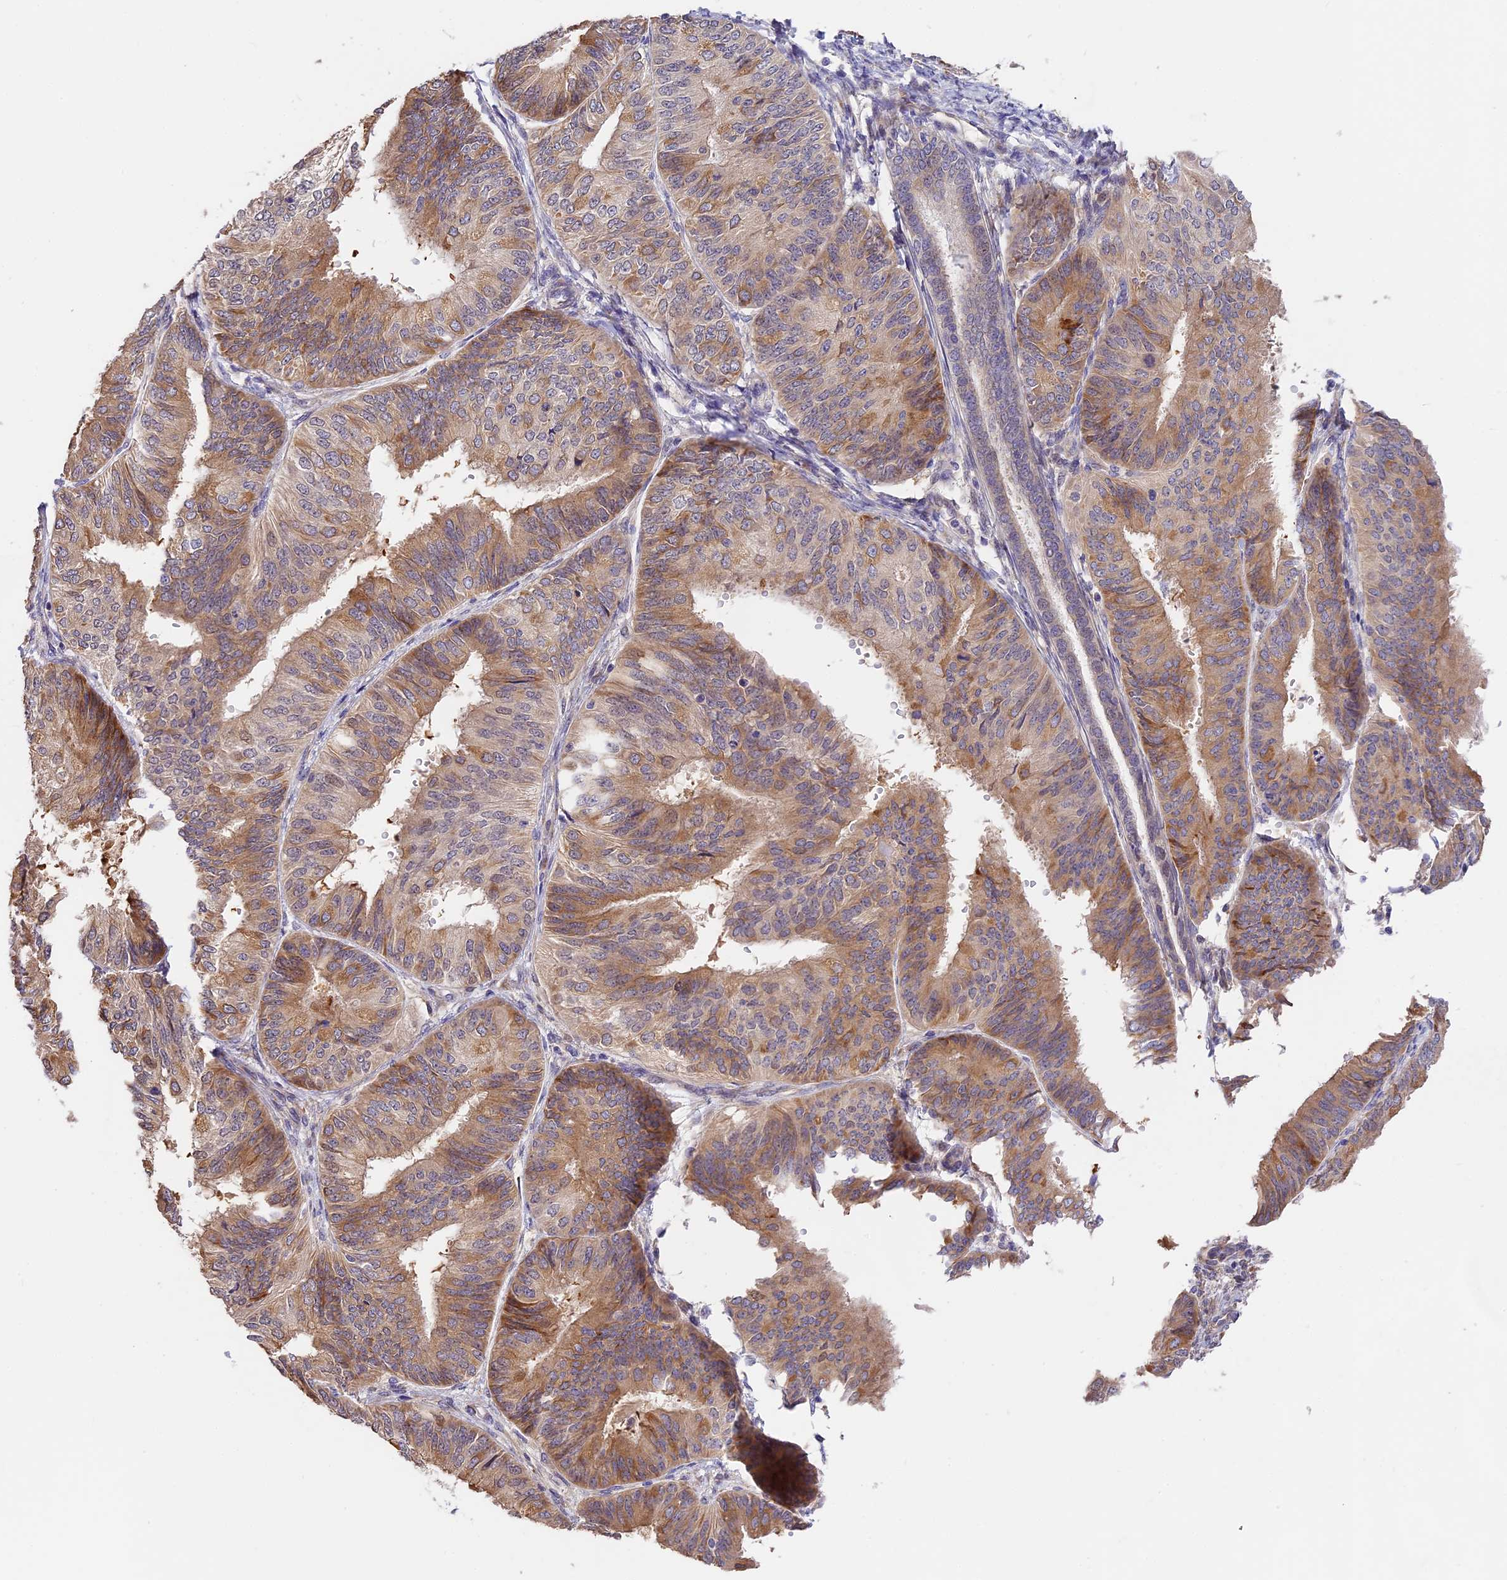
{"staining": {"intensity": "moderate", "quantity": ">75%", "location": "cytoplasmic/membranous"}, "tissue": "endometrial cancer", "cell_type": "Tumor cells", "image_type": "cancer", "snomed": [{"axis": "morphology", "description": "Adenocarcinoma, NOS"}, {"axis": "topography", "description": "Endometrium"}], "caption": "Adenocarcinoma (endometrial) stained with DAB immunohistochemistry (IHC) reveals medium levels of moderate cytoplasmic/membranous expression in about >75% of tumor cells.", "gene": "BSCL2", "patient": {"sex": "female", "age": 58}}